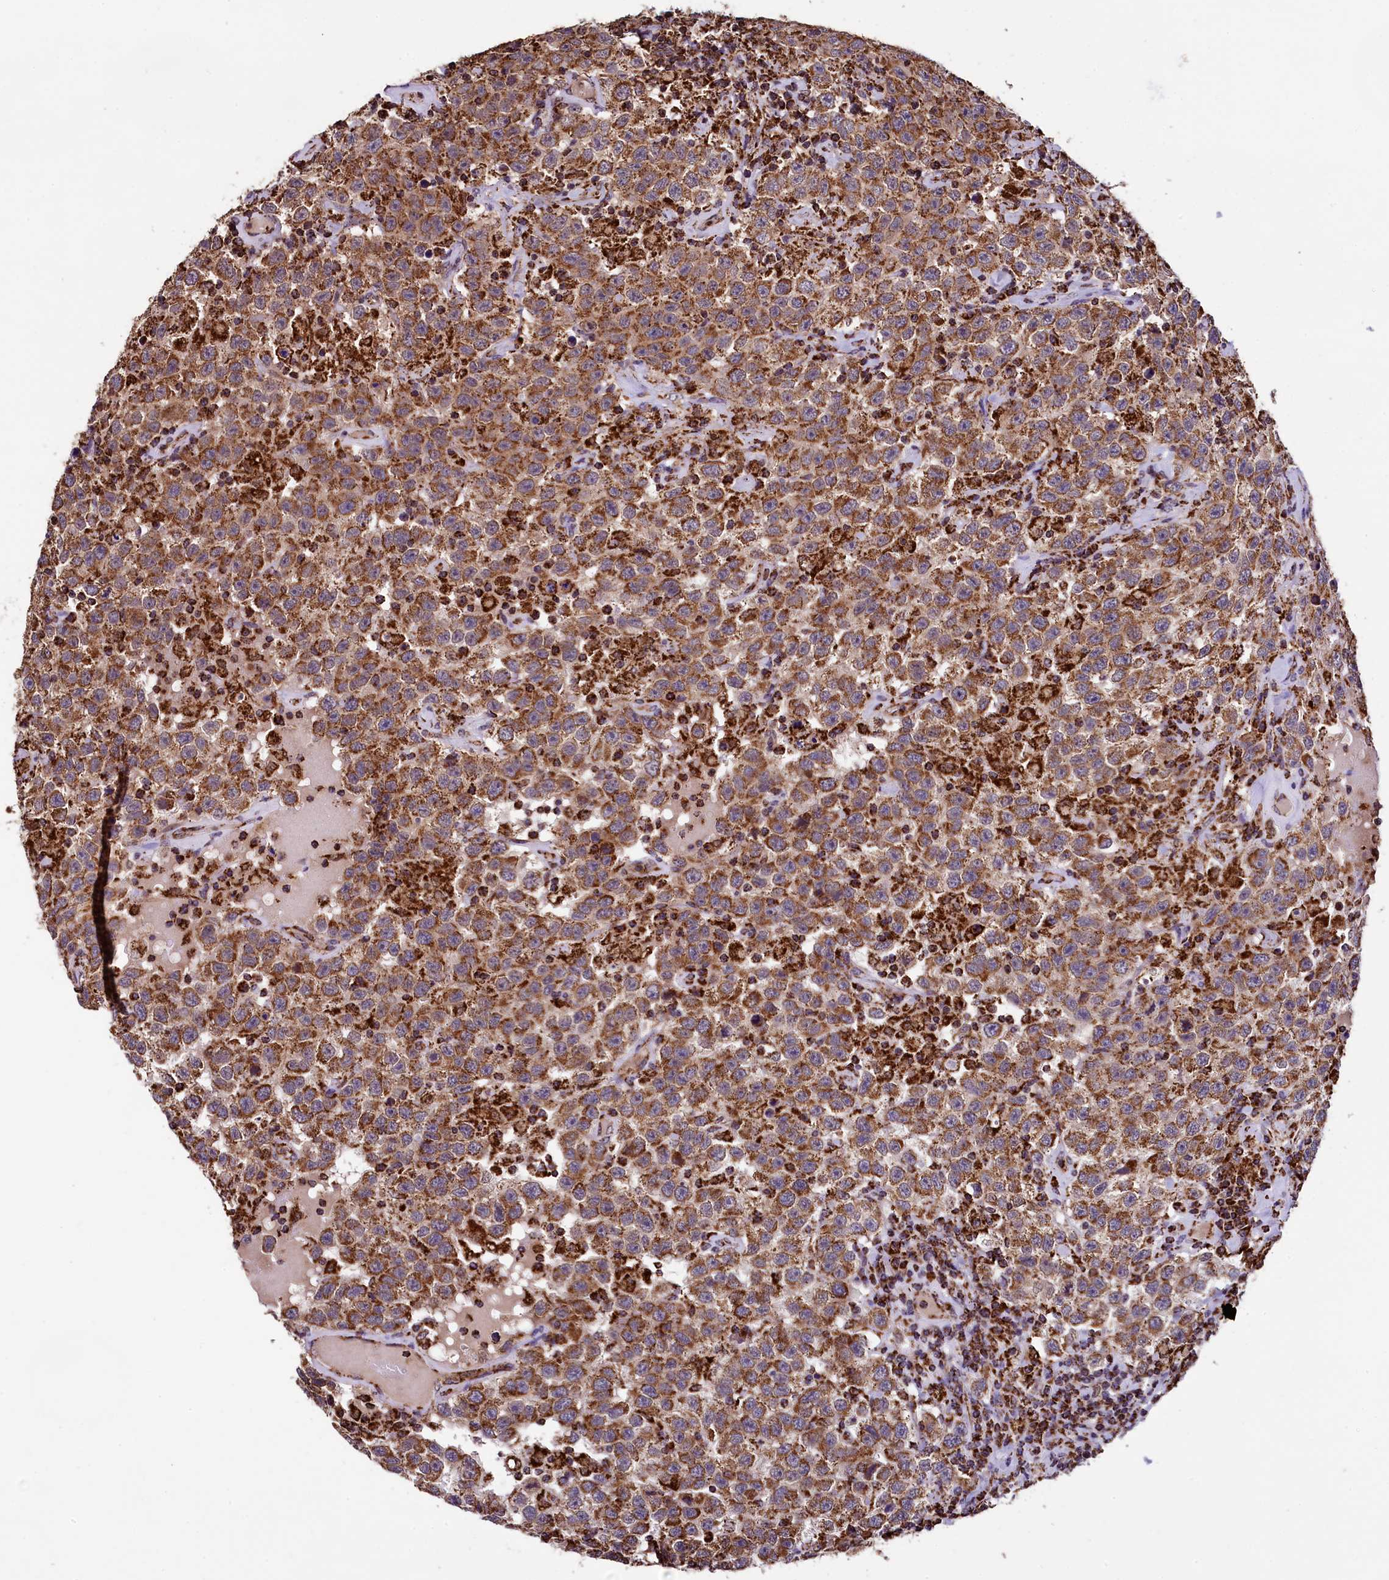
{"staining": {"intensity": "moderate", "quantity": ">75%", "location": "cytoplasmic/membranous"}, "tissue": "testis cancer", "cell_type": "Tumor cells", "image_type": "cancer", "snomed": [{"axis": "morphology", "description": "Seminoma, NOS"}, {"axis": "topography", "description": "Testis"}], "caption": "Approximately >75% of tumor cells in testis seminoma display moderate cytoplasmic/membranous protein positivity as visualized by brown immunohistochemical staining.", "gene": "KLC2", "patient": {"sex": "male", "age": 41}}